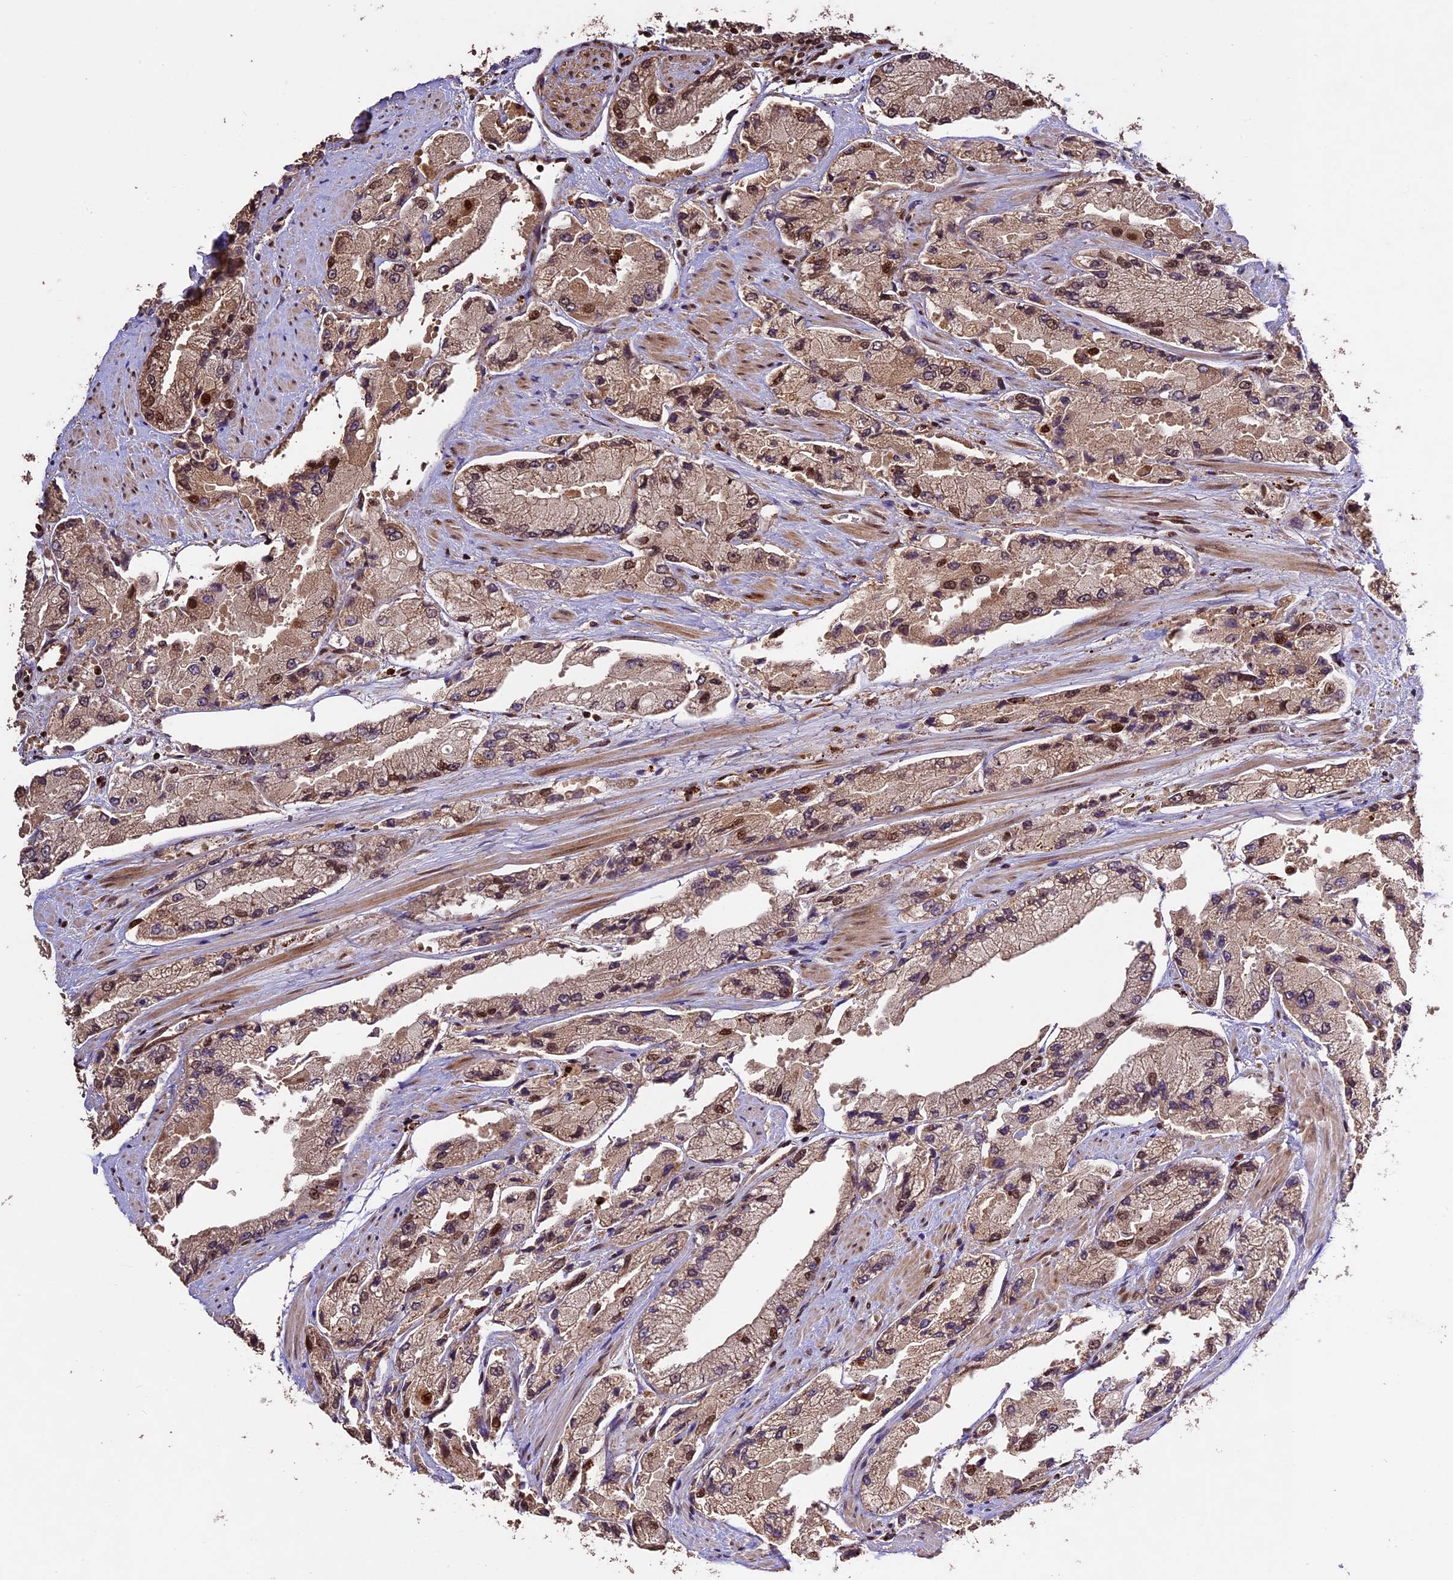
{"staining": {"intensity": "moderate", "quantity": ">75%", "location": "cytoplasmic/membranous,nuclear"}, "tissue": "prostate cancer", "cell_type": "Tumor cells", "image_type": "cancer", "snomed": [{"axis": "morphology", "description": "Adenocarcinoma, High grade"}, {"axis": "topography", "description": "Prostate"}], "caption": "This is a photomicrograph of immunohistochemistry staining of prostate adenocarcinoma (high-grade), which shows moderate expression in the cytoplasmic/membranous and nuclear of tumor cells.", "gene": "CDKN2AIP", "patient": {"sex": "male", "age": 58}}